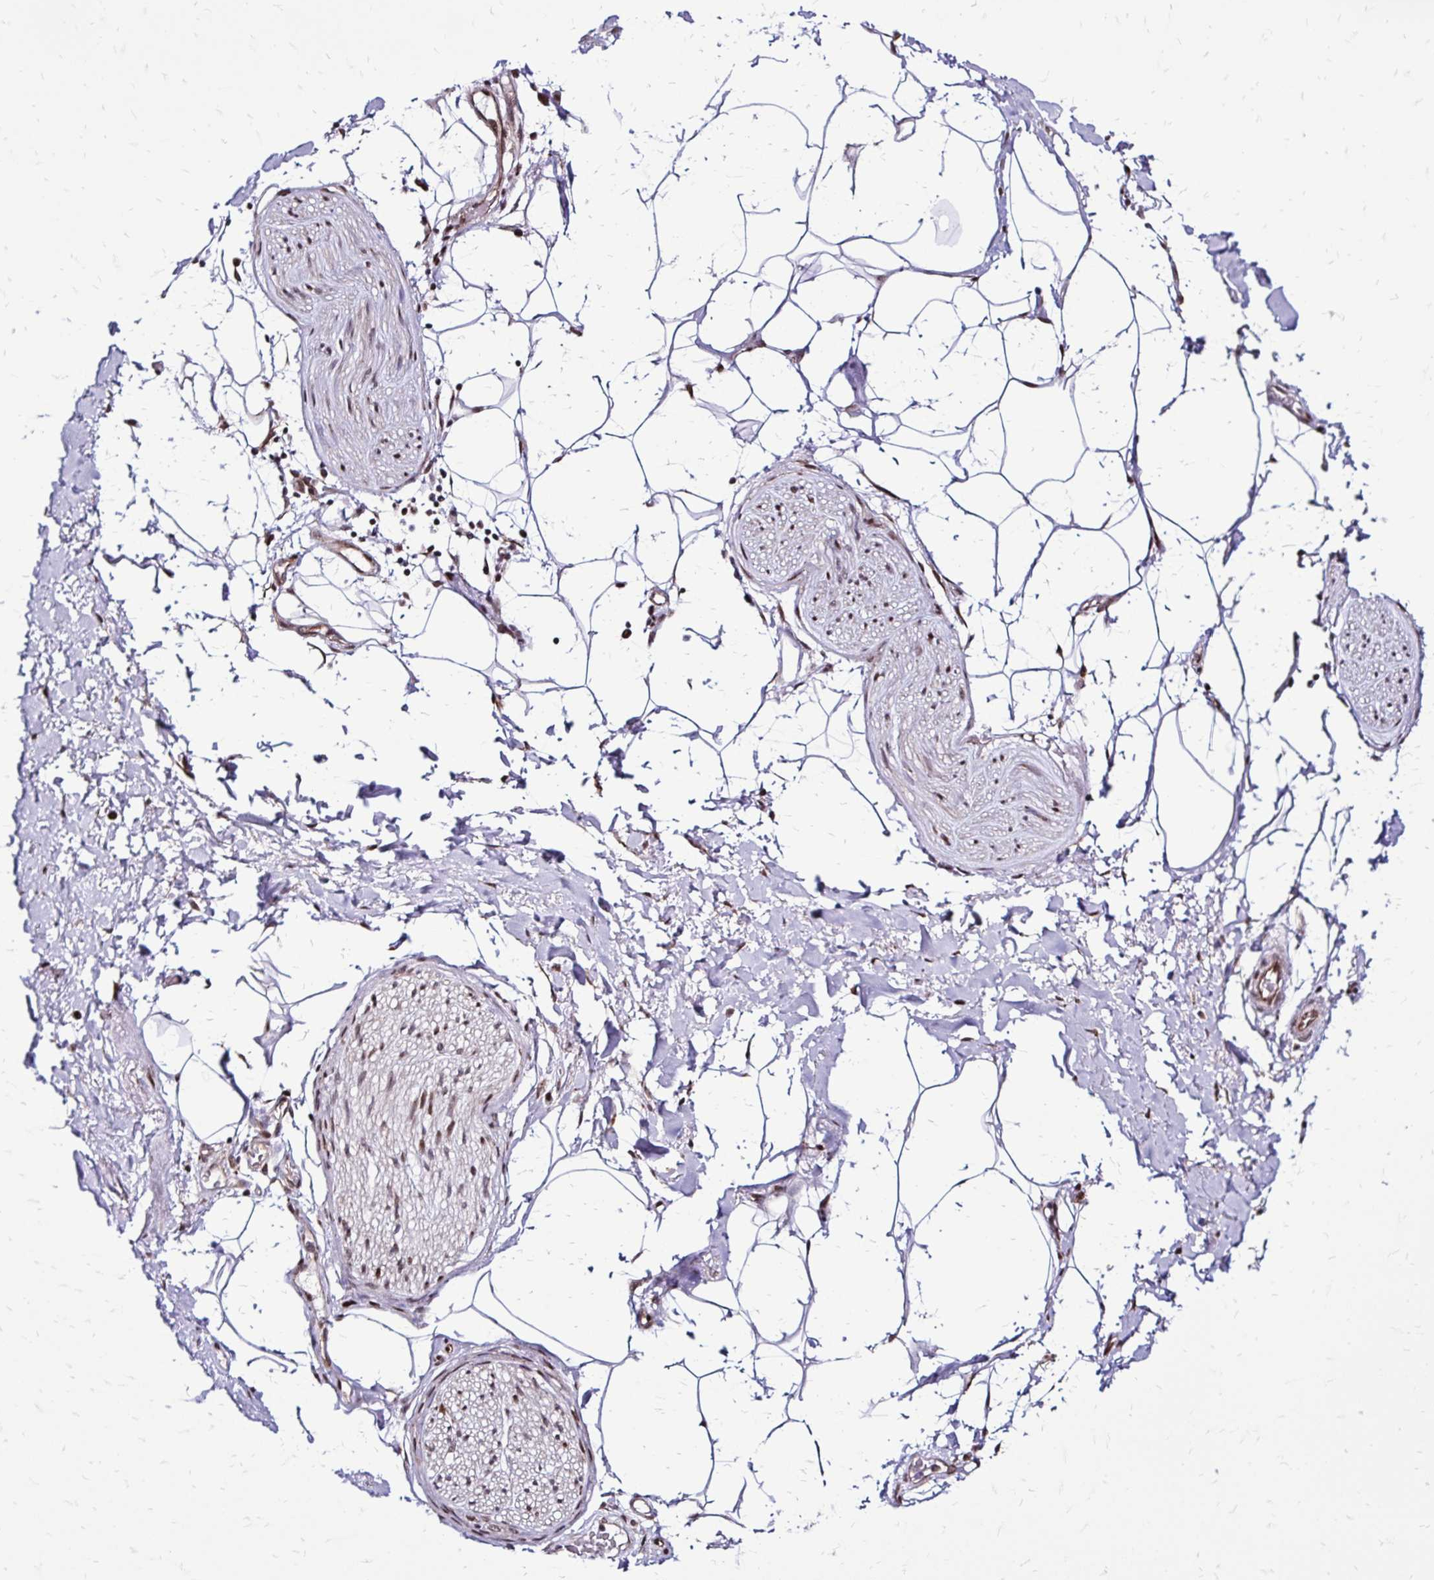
{"staining": {"intensity": "negative", "quantity": "none", "location": "none"}, "tissue": "adipose tissue", "cell_type": "Adipocytes", "image_type": "normal", "snomed": [{"axis": "morphology", "description": "Normal tissue, NOS"}, {"axis": "topography", "description": "Vagina"}, {"axis": "topography", "description": "Peripheral nerve tissue"}], "caption": "This is a micrograph of immunohistochemistry (IHC) staining of normal adipose tissue, which shows no staining in adipocytes. The staining was performed using DAB (3,3'-diaminobenzidine) to visualize the protein expression in brown, while the nuclei were stained in blue with hematoxylin (Magnification: 20x).", "gene": "TOB1", "patient": {"sex": "female", "age": 71}}